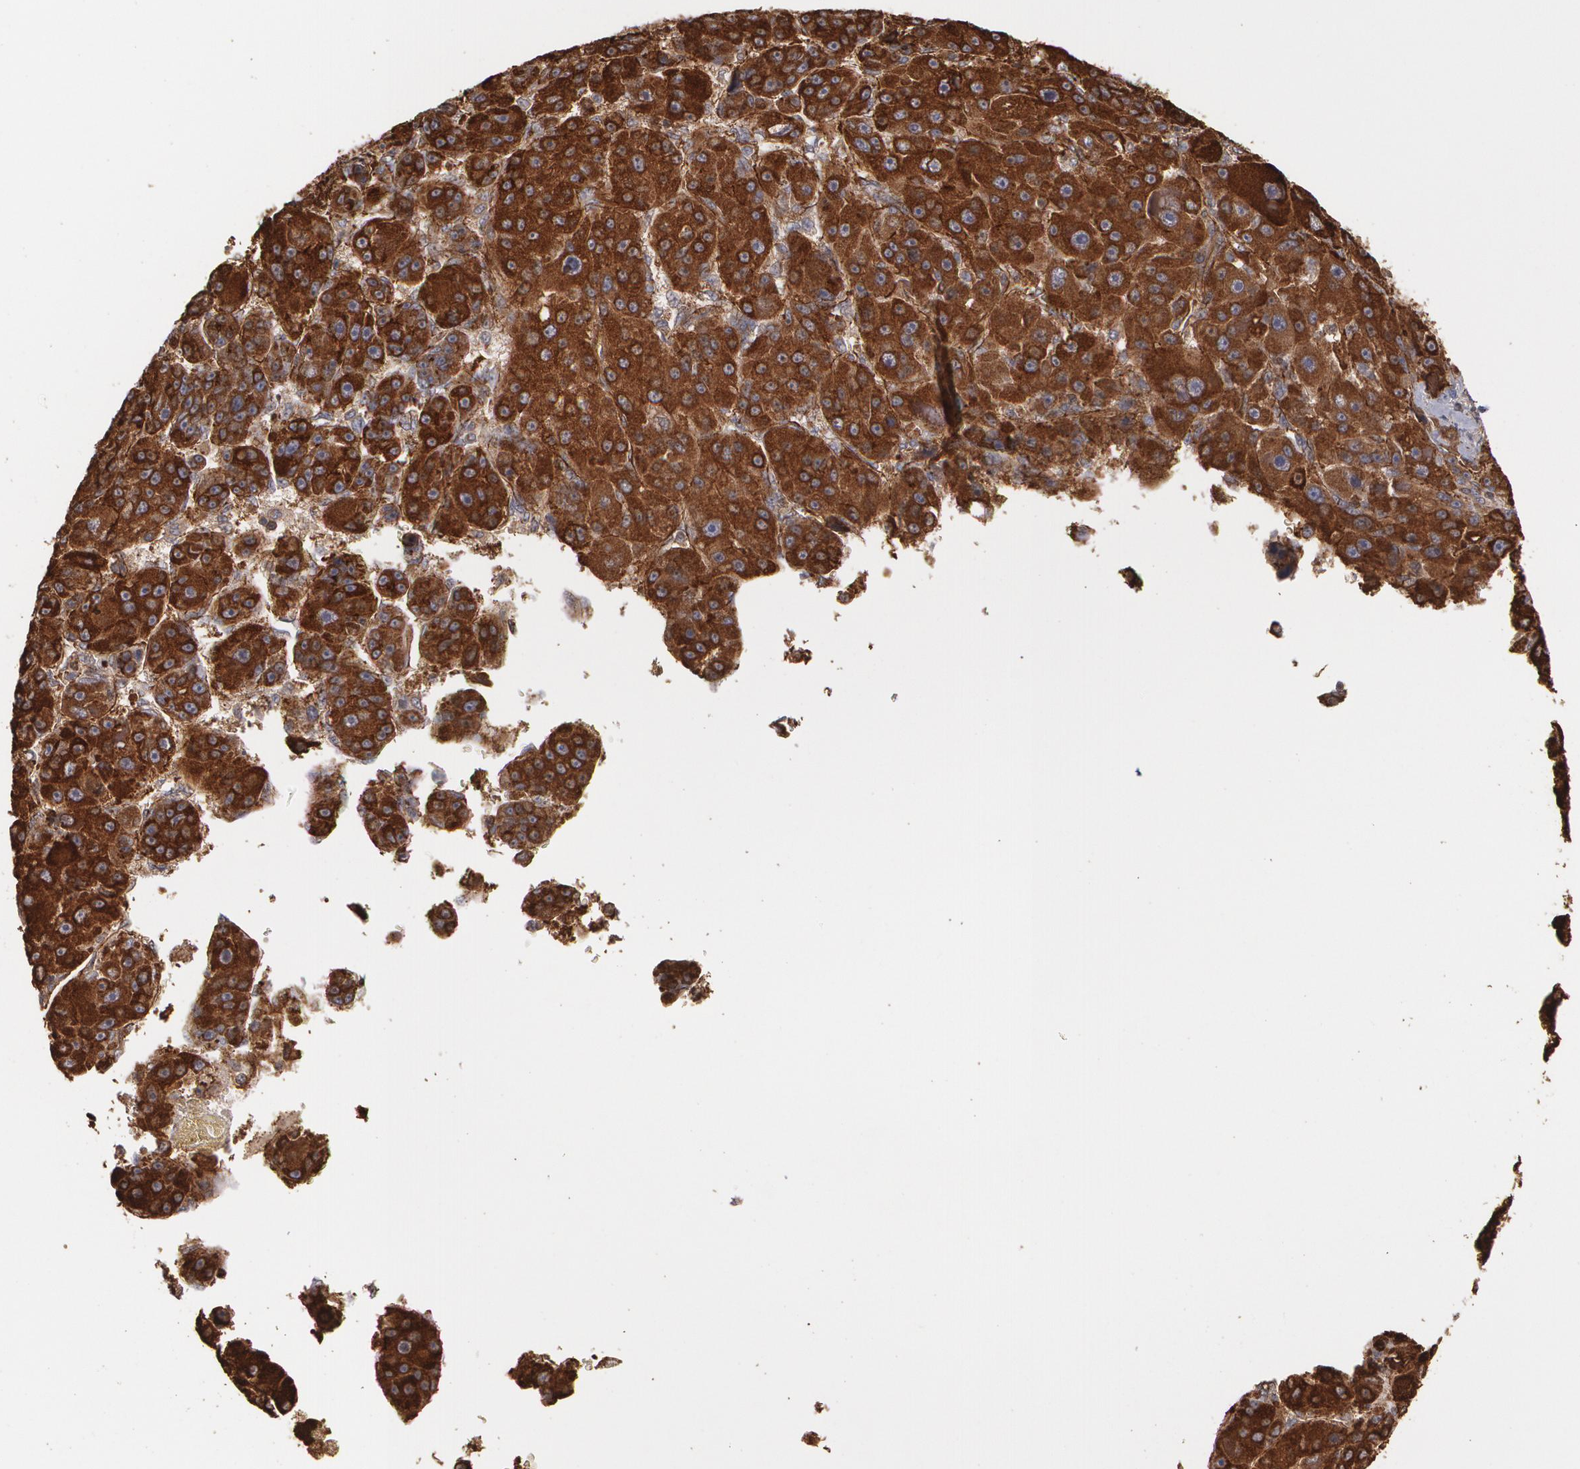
{"staining": {"intensity": "strong", "quantity": ">75%", "location": "cytoplasmic/membranous"}, "tissue": "liver cancer", "cell_type": "Tumor cells", "image_type": "cancer", "snomed": [{"axis": "morphology", "description": "Carcinoma, Hepatocellular, NOS"}, {"axis": "topography", "description": "Liver"}], "caption": "A micrograph of human liver cancer stained for a protein shows strong cytoplasmic/membranous brown staining in tumor cells. The staining was performed using DAB (3,3'-diaminobenzidine) to visualize the protein expression in brown, while the nuclei were stained in blue with hematoxylin (Magnification: 20x).", "gene": "TJP1", "patient": {"sex": "male", "age": 76}}